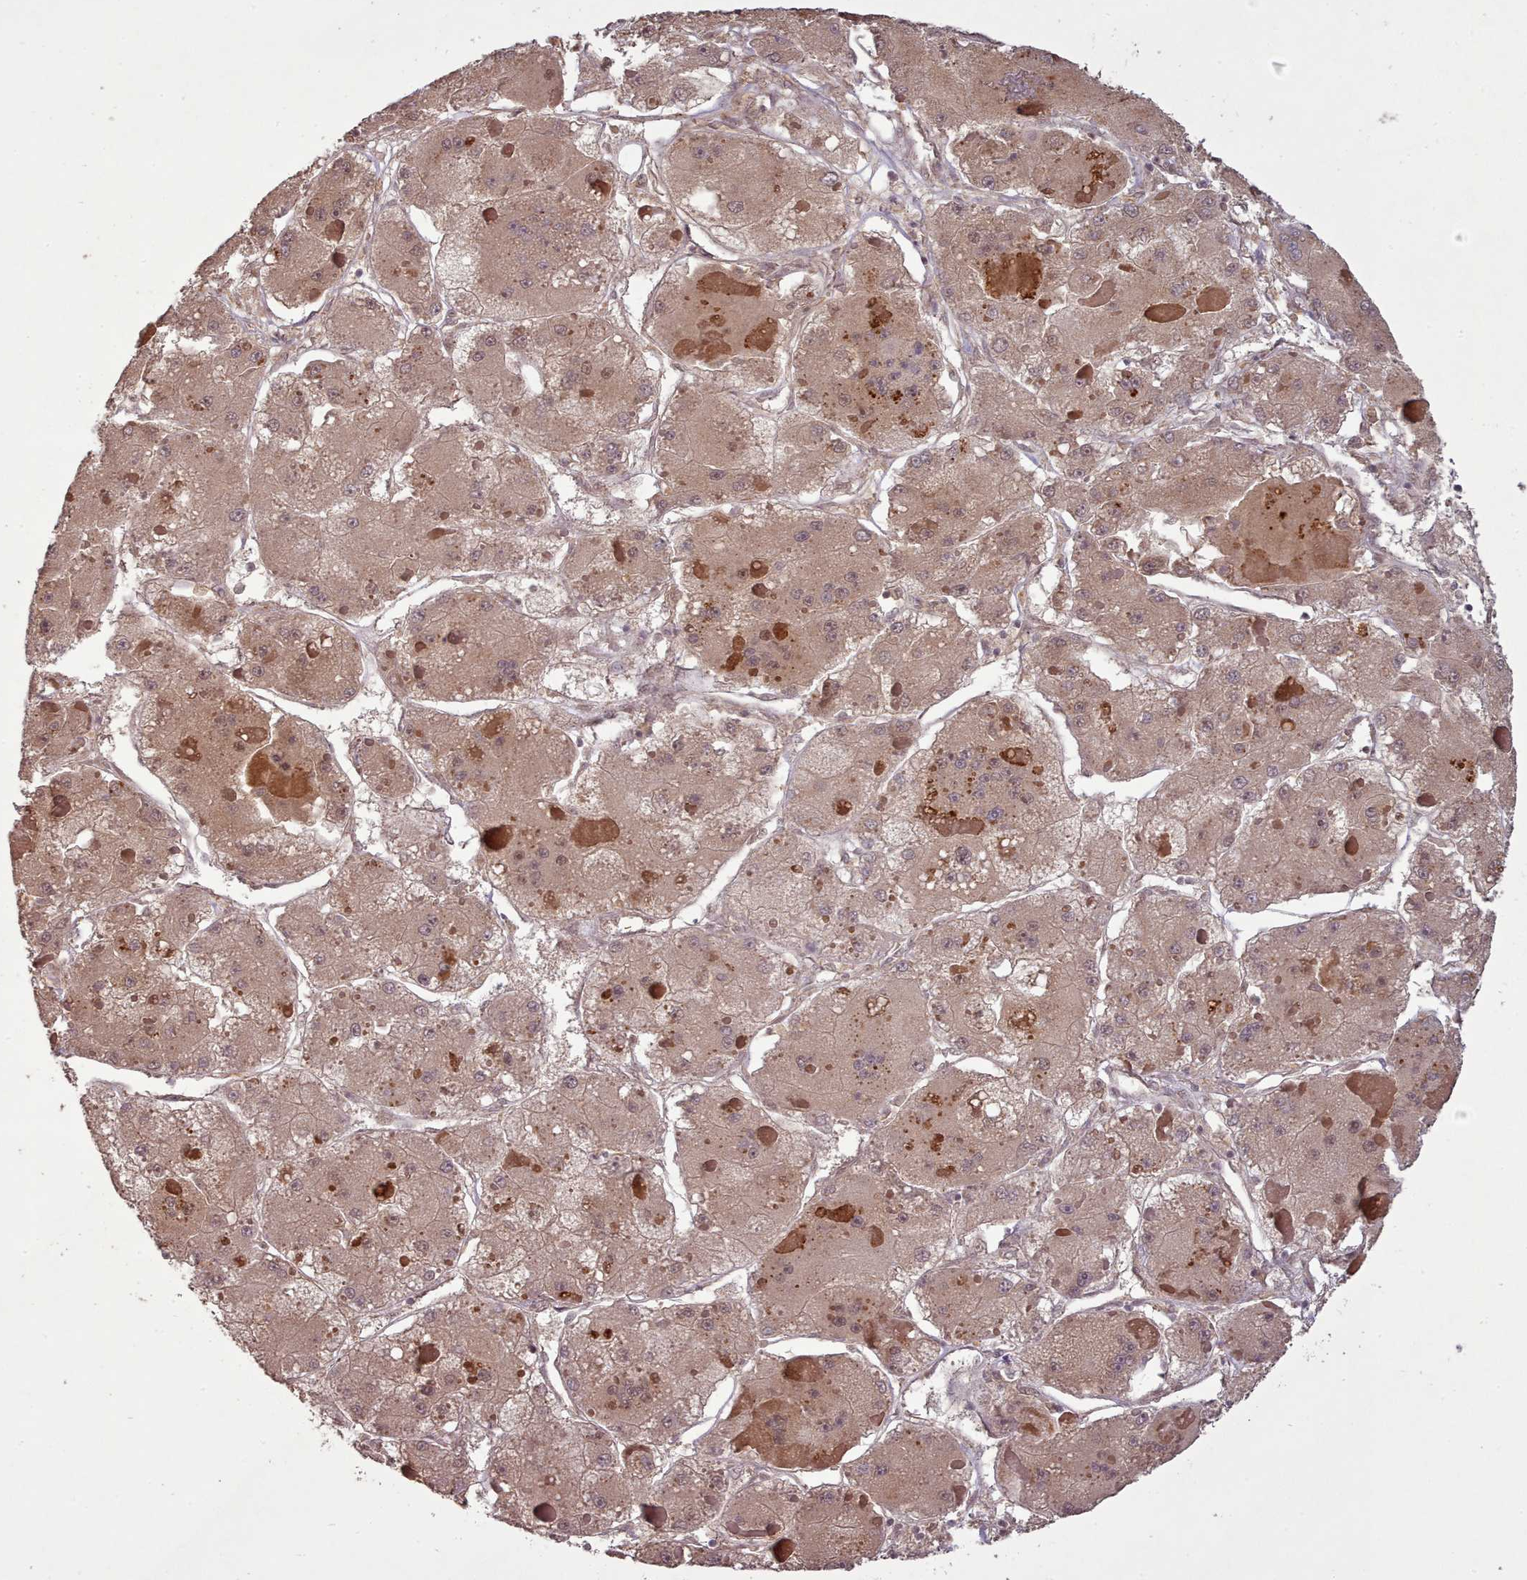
{"staining": {"intensity": "moderate", "quantity": ">75%", "location": "cytoplasmic/membranous,nuclear"}, "tissue": "liver cancer", "cell_type": "Tumor cells", "image_type": "cancer", "snomed": [{"axis": "morphology", "description": "Carcinoma, Hepatocellular, NOS"}, {"axis": "topography", "description": "Liver"}], "caption": "The immunohistochemical stain labels moderate cytoplasmic/membranous and nuclear expression in tumor cells of hepatocellular carcinoma (liver) tissue. (DAB = brown stain, brightfield microscopy at high magnification).", "gene": "CDC6", "patient": {"sex": "female", "age": 73}}